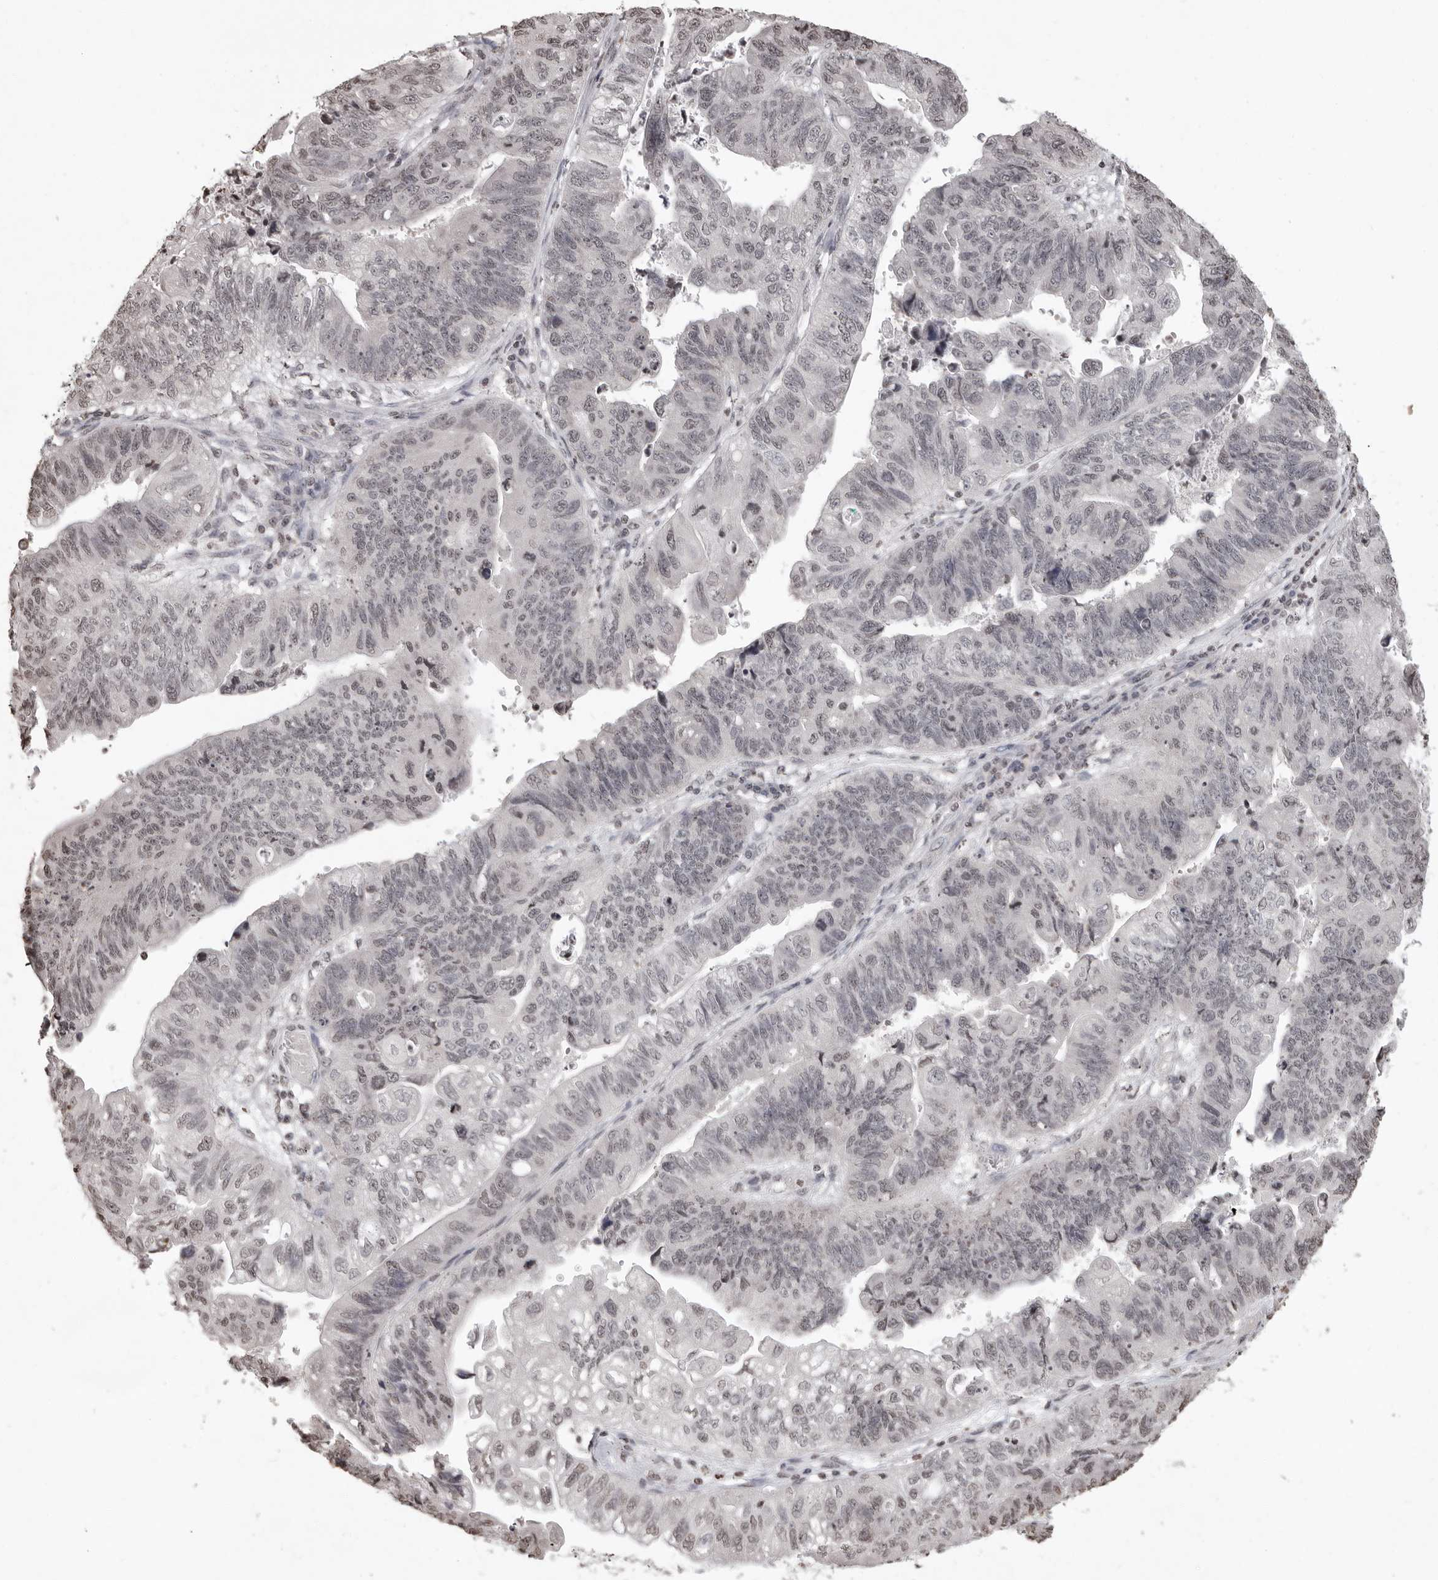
{"staining": {"intensity": "weak", "quantity": "<25%", "location": "nuclear"}, "tissue": "stomach cancer", "cell_type": "Tumor cells", "image_type": "cancer", "snomed": [{"axis": "morphology", "description": "Adenocarcinoma, NOS"}, {"axis": "topography", "description": "Stomach"}], "caption": "Immunohistochemistry (IHC) image of neoplastic tissue: human stomach adenocarcinoma stained with DAB (3,3'-diaminobenzidine) reveals no significant protein positivity in tumor cells.", "gene": "WDR45", "patient": {"sex": "male", "age": 59}}